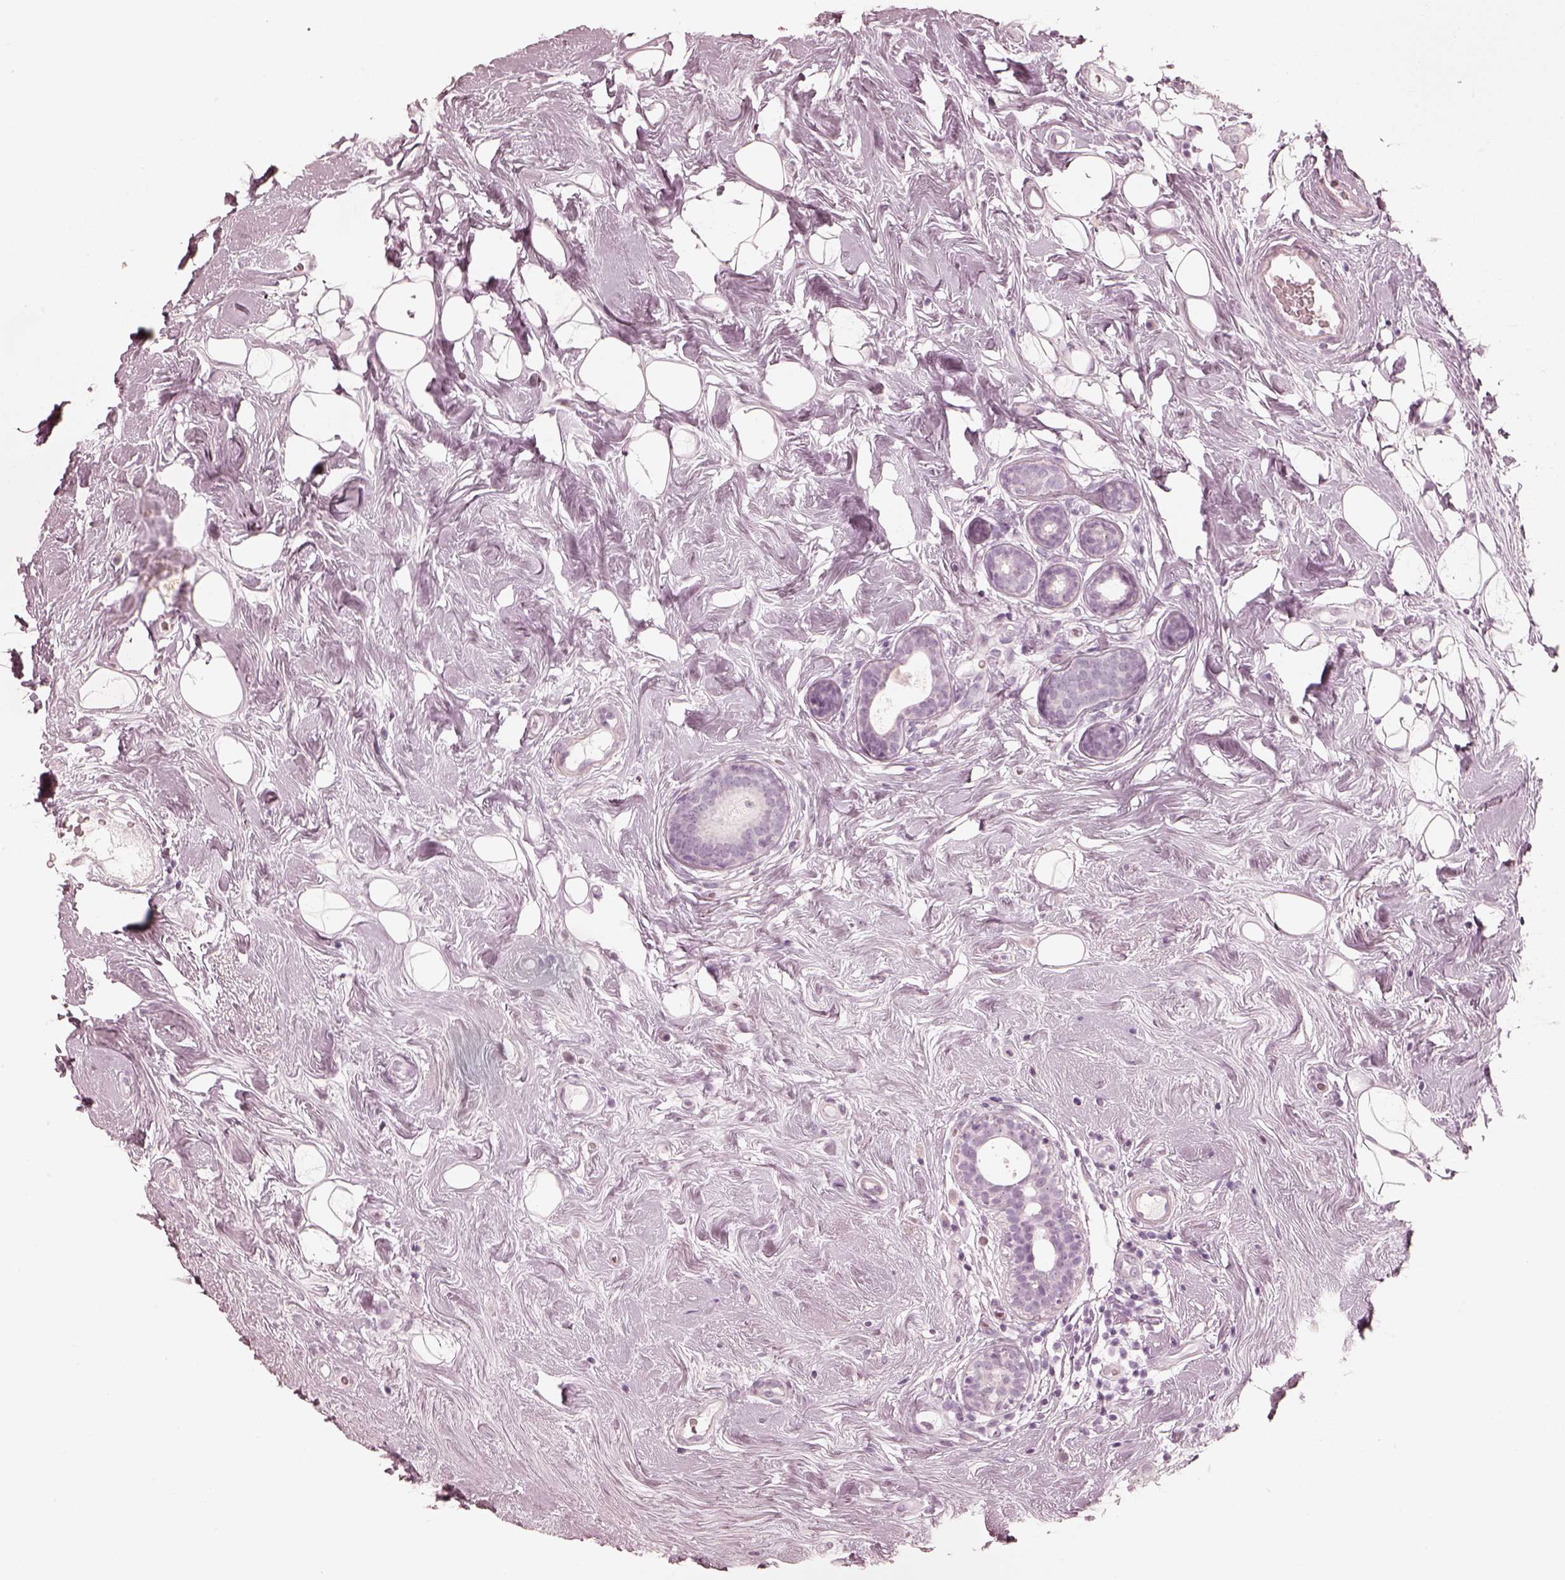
{"staining": {"intensity": "negative", "quantity": "none", "location": "none"}, "tissue": "breast cancer", "cell_type": "Tumor cells", "image_type": "cancer", "snomed": [{"axis": "morphology", "description": "Lobular carcinoma"}, {"axis": "topography", "description": "Breast"}], "caption": "Image shows no protein positivity in tumor cells of breast cancer tissue. (DAB immunohistochemistry visualized using brightfield microscopy, high magnification).", "gene": "CALR3", "patient": {"sex": "female", "age": 49}}